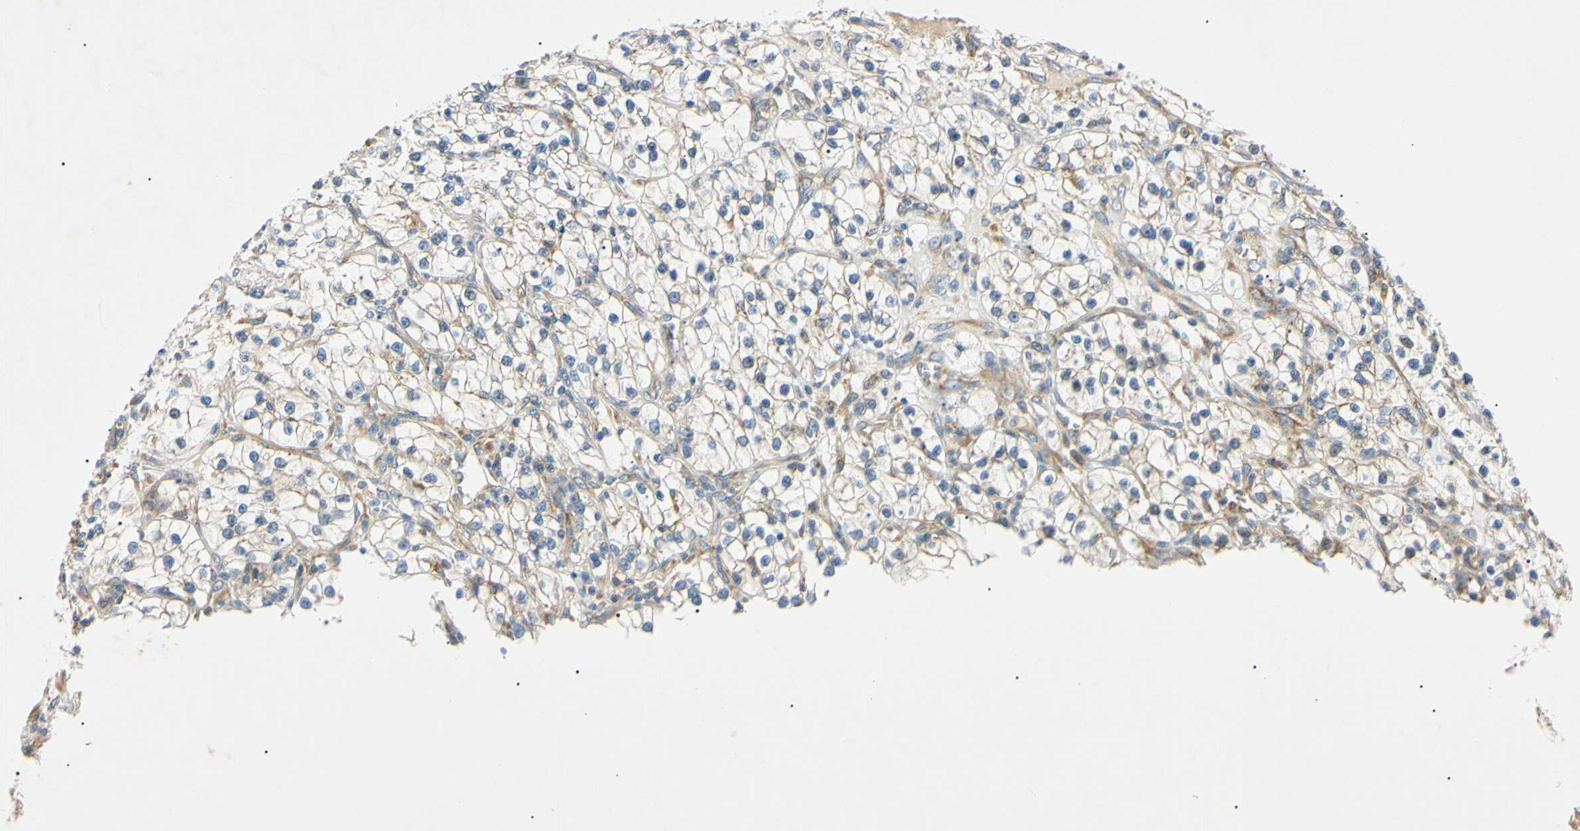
{"staining": {"intensity": "negative", "quantity": "none", "location": "none"}, "tissue": "renal cancer", "cell_type": "Tumor cells", "image_type": "cancer", "snomed": [{"axis": "morphology", "description": "Adenocarcinoma, NOS"}, {"axis": "topography", "description": "Kidney"}], "caption": "There is no significant positivity in tumor cells of adenocarcinoma (renal).", "gene": "DNAJB12", "patient": {"sex": "female", "age": 57}}